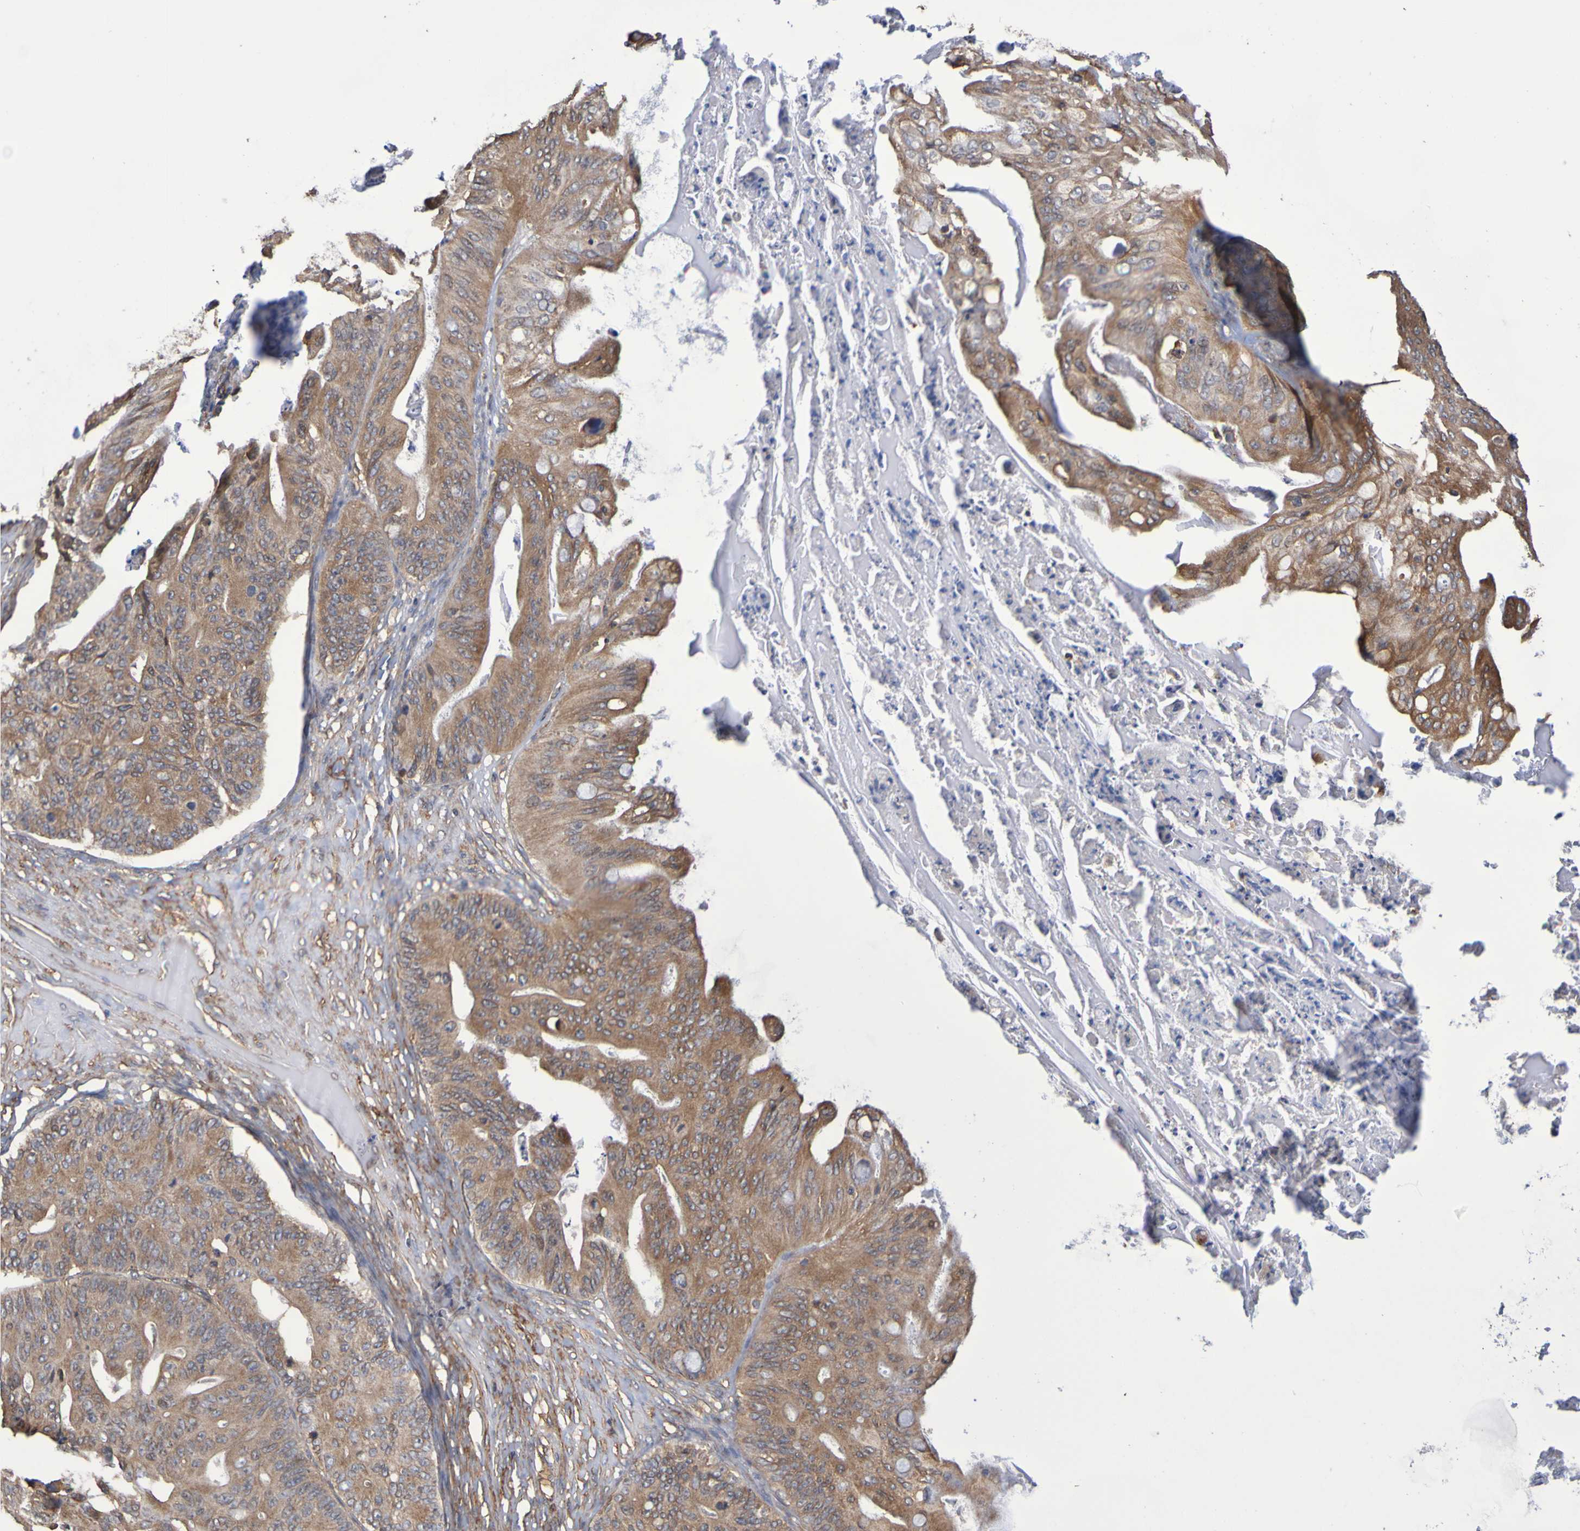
{"staining": {"intensity": "moderate", "quantity": ">75%", "location": "cytoplasmic/membranous"}, "tissue": "ovarian cancer", "cell_type": "Tumor cells", "image_type": "cancer", "snomed": [{"axis": "morphology", "description": "Cystadenocarcinoma, mucinous, NOS"}, {"axis": "topography", "description": "Ovary"}], "caption": "A high-resolution image shows IHC staining of ovarian mucinous cystadenocarcinoma, which displays moderate cytoplasmic/membranous staining in about >75% of tumor cells.", "gene": "RAB11A", "patient": {"sex": "female", "age": 37}}